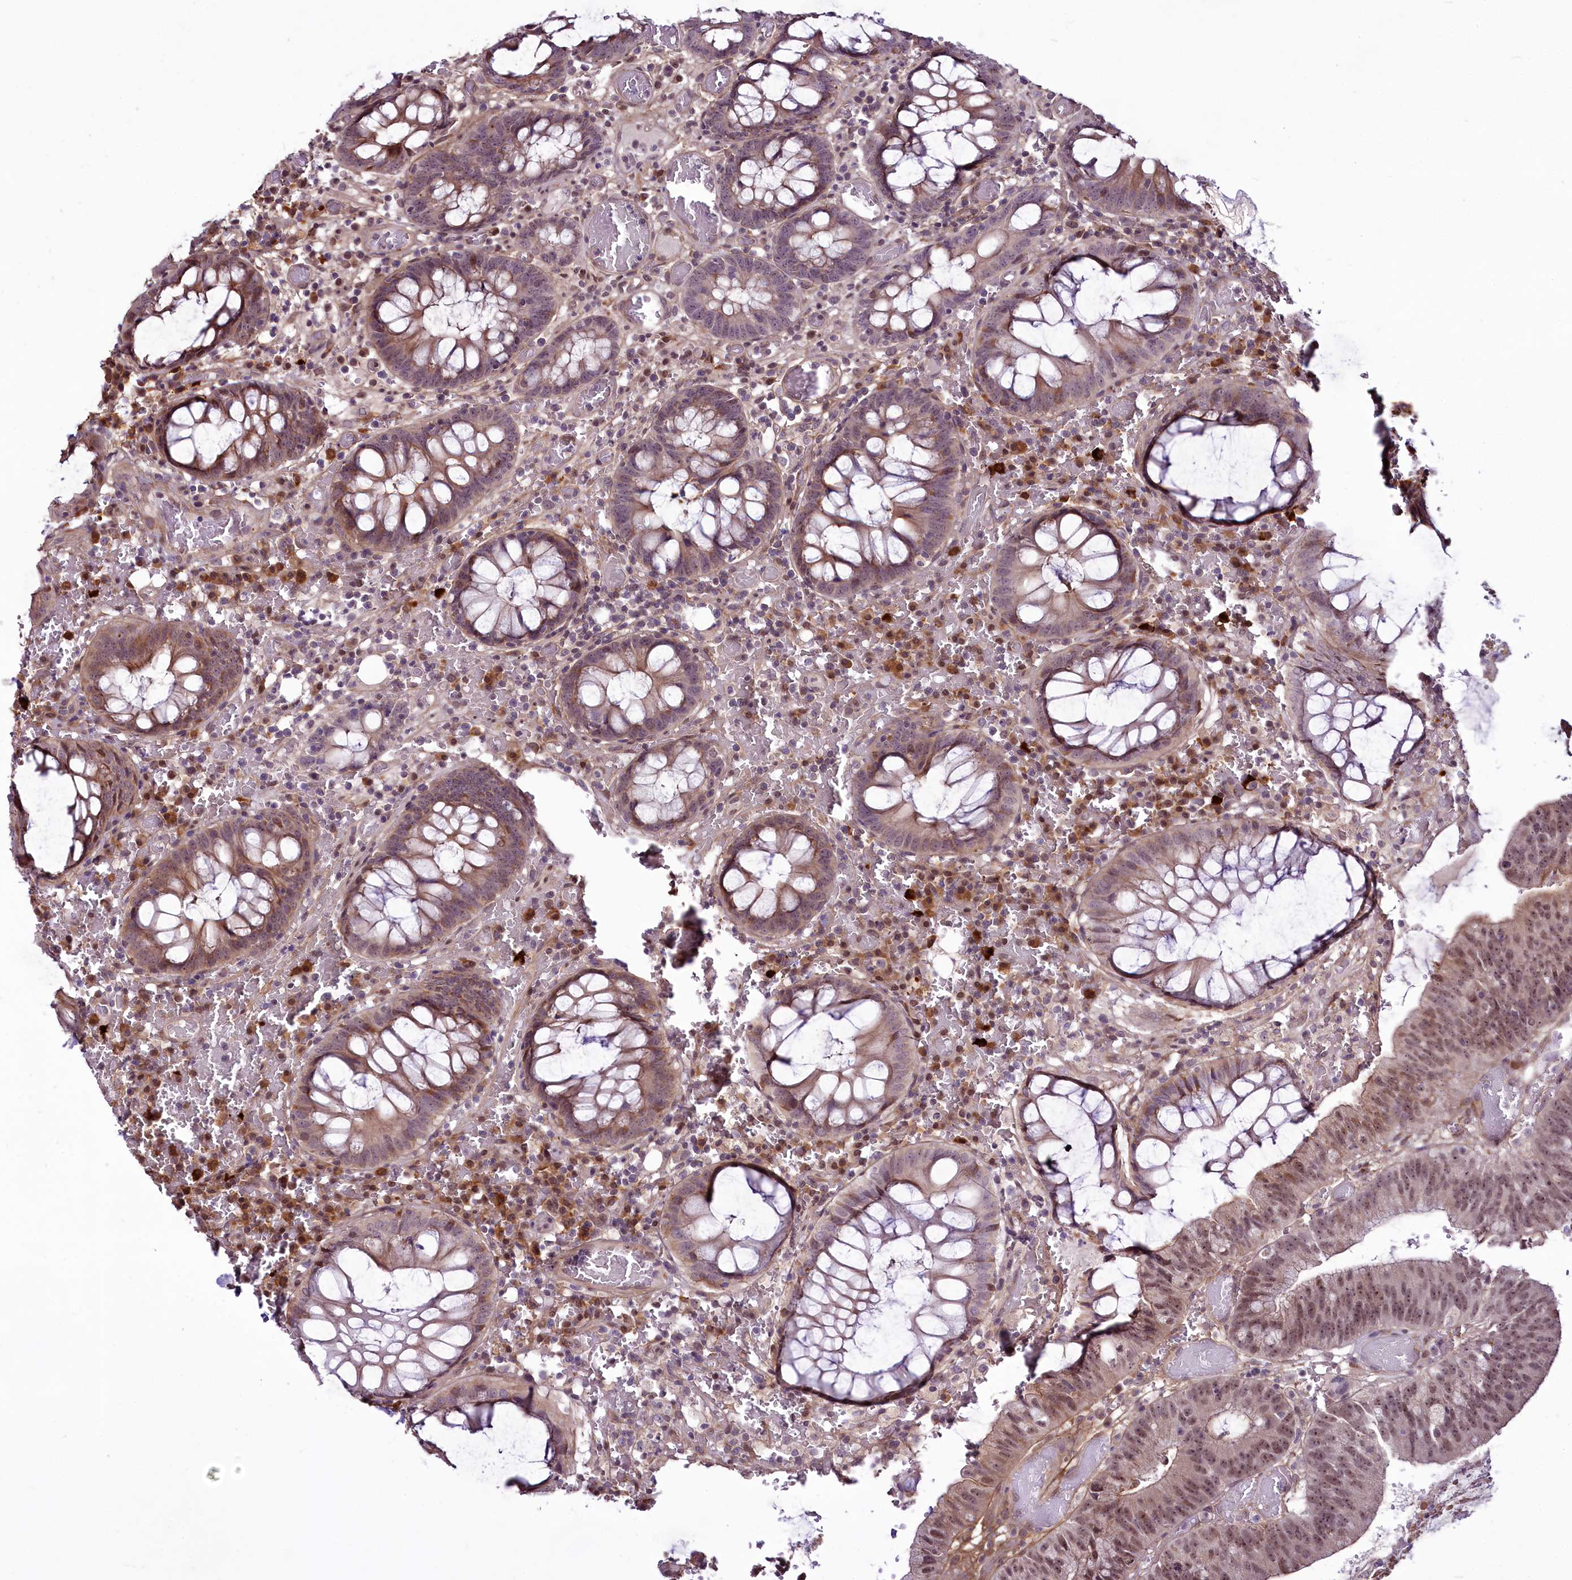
{"staining": {"intensity": "weak", "quantity": "25%-75%", "location": "cytoplasmic/membranous,nuclear"}, "tissue": "colorectal cancer", "cell_type": "Tumor cells", "image_type": "cancer", "snomed": [{"axis": "morphology", "description": "Adenocarcinoma, NOS"}, {"axis": "topography", "description": "Rectum"}], "caption": "There is low levels of weak cytoplasmic/membranous and nuclear positivity in tumor cells of adenocarcinoma (colorectal), as demonstrated by immunohistochemical staining (brown color).", "gene": "RSBN1", "patient": {"sex": "female", "age": 77}}